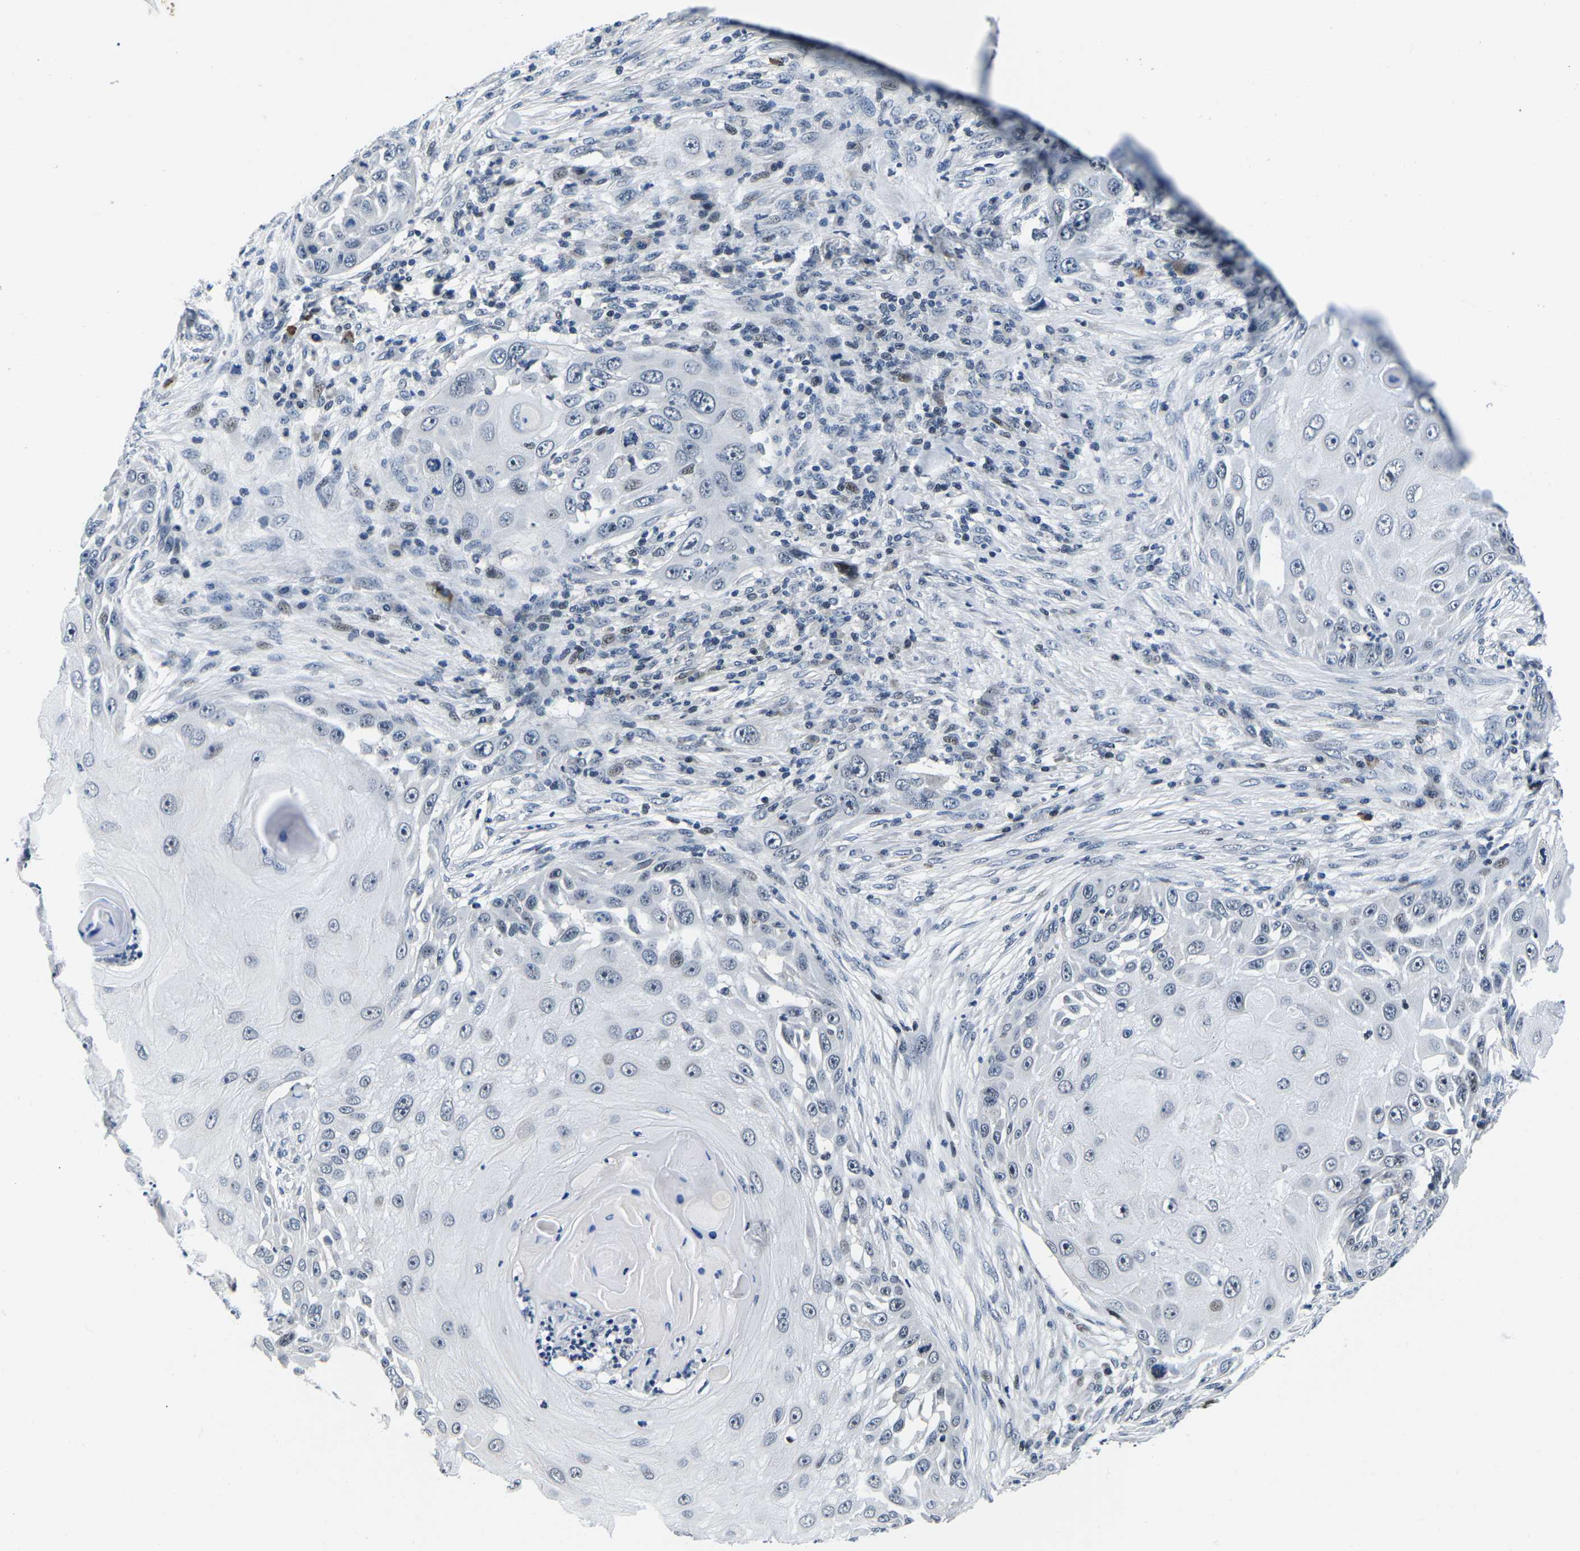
{"staining": {"intensity": "negative", "quantity": "none", "location": "none"}, "tissue": "skin cancer", "cell_type": "Tumor cells", "image_type": "cancer", "snomed": [{"axis": "morphology", "description": "Squamous cell carcinoma, NOS"}, {"axis": "topography", "description": "Skin"}], "caption": "This is an immunohistochemistry photomicrograph of human skin squamous cell carcinoma. There is no expression in tumor cells.", "gene": "CDC73", "patient": {"sex": "female", "age": 44}}